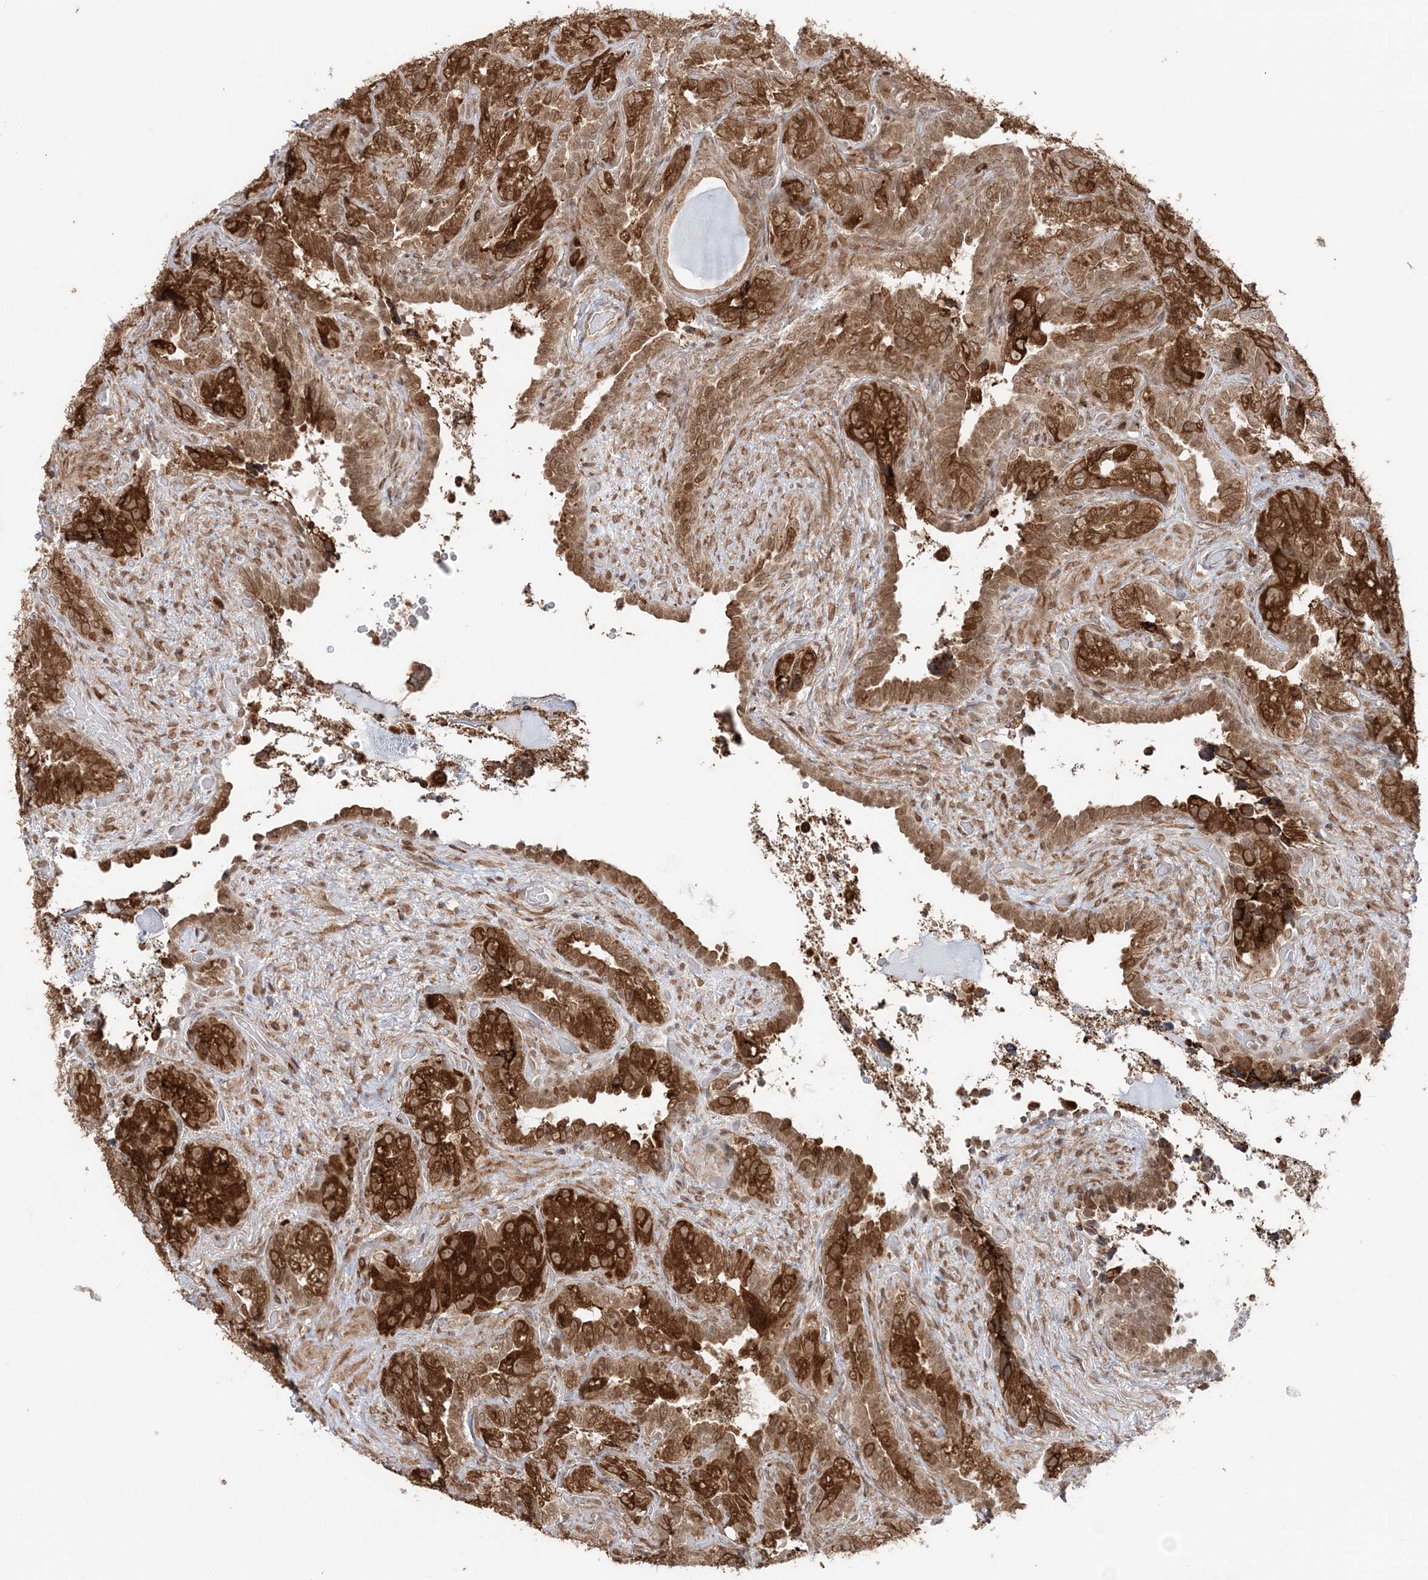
{"staining": {"intensity": "strong", "quantity": ">75%", "location": "cytoplasmic/membranous"}, "tissue": "seminal vesicle", "cell_type": "Glandular cells", "image_type": "normal", "snomed": [{"axis": "morphology", "description": "Normal tissue, NOS"}, {"axis": "topography", "description": "Seminal veicle"}, {"axis": "topography", "description": "Peripheral nerve tissue"}], "caption": "The micrograph displays immunohistochemical staining of benign seminal vesicle. There is strong cytoplasmic/membranous staining is seen in about >75% of glandular cells.", "gene": "TMED10", "patient": {"sex": "male", "age": 67}}